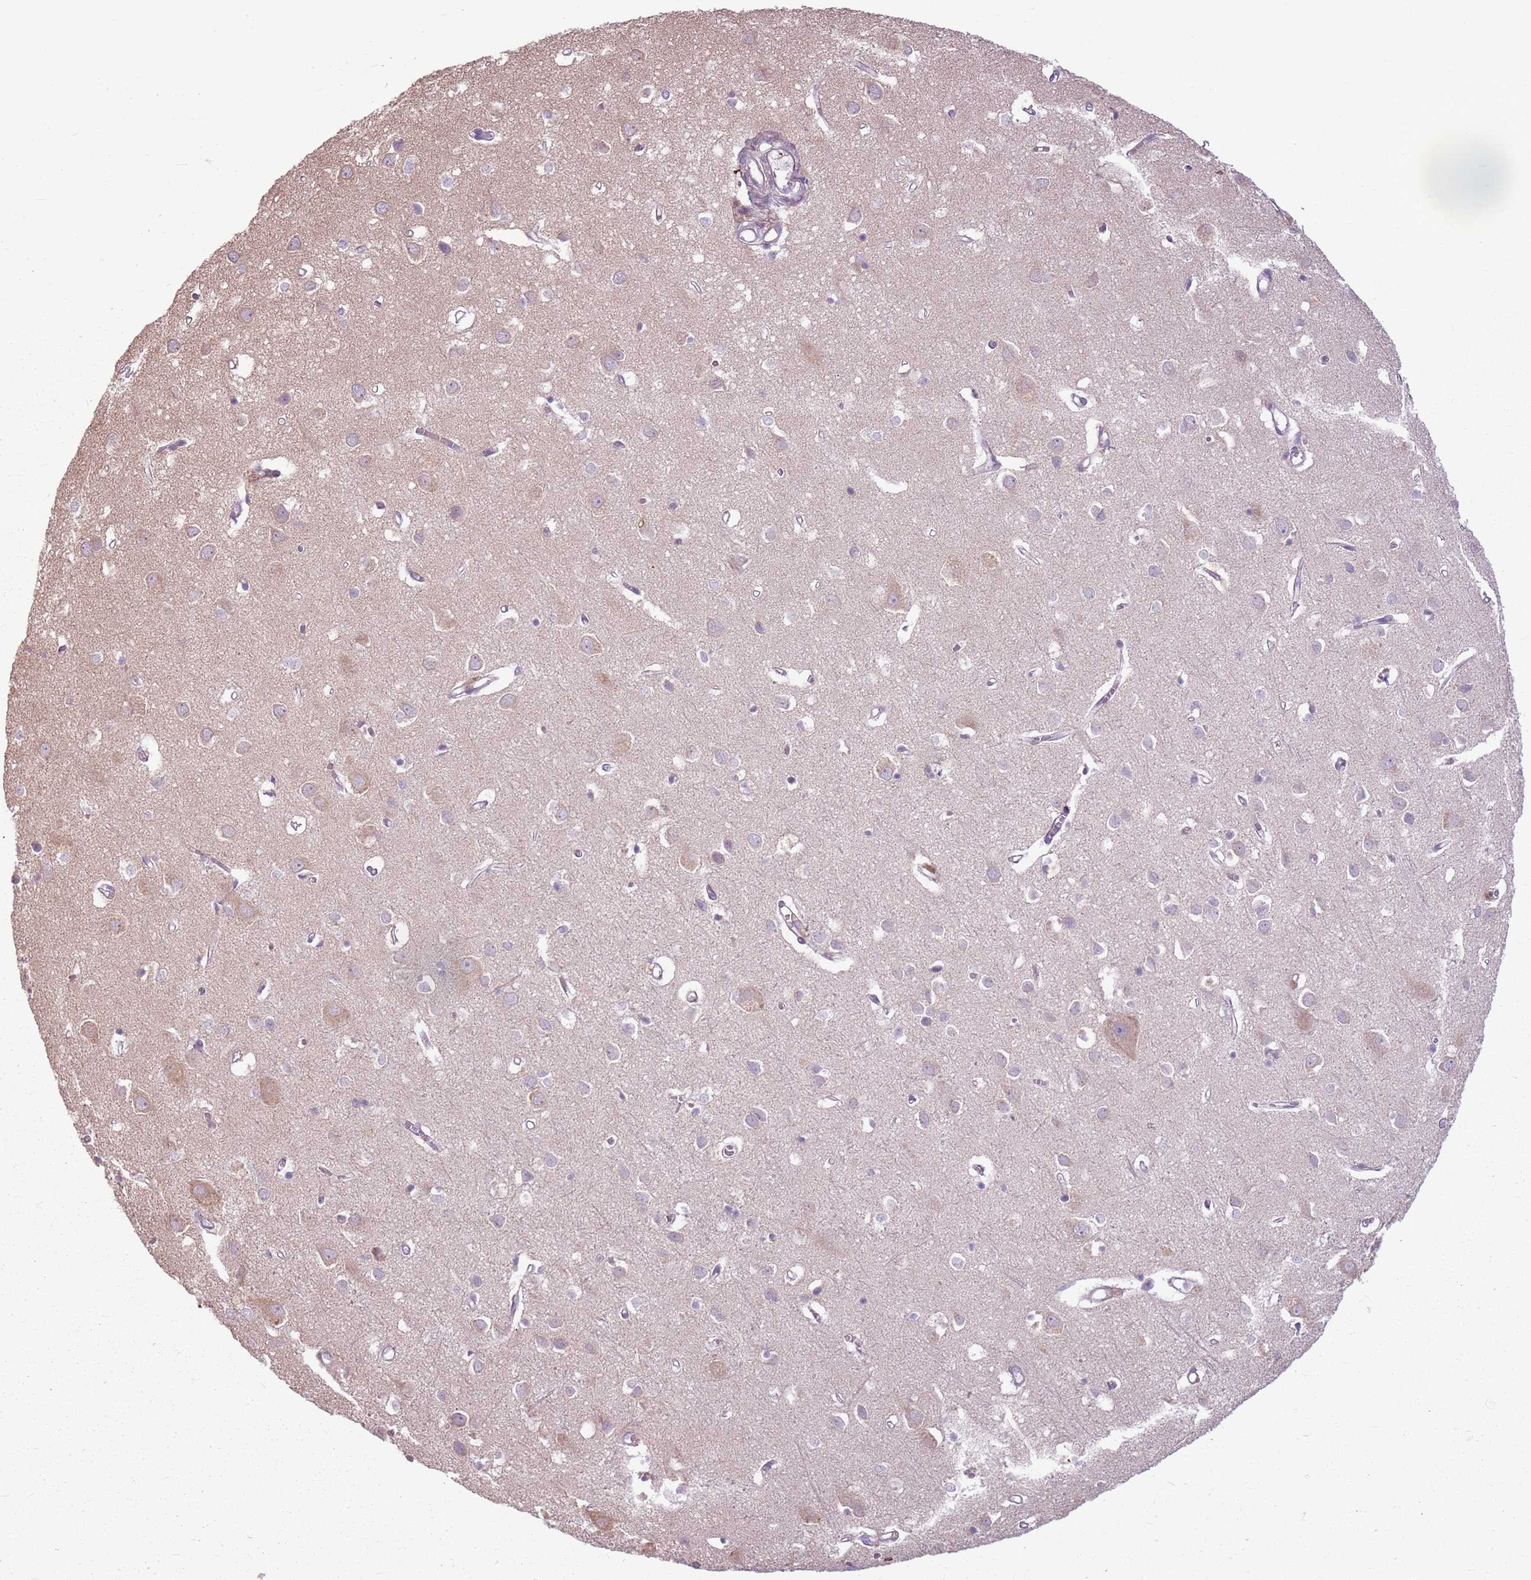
{"staining": {"intensity": "weak", "quantity": "<25%", "location": "cytoplasmic/membranous"}, "tissue": "cerebral cortex", "cell_type": "Endothelial cells", "image_type": "normal", "snomed": [{"axis": "morphology", "description": "Normal tissue, NOS"}, {"axis": "topography", "description": "Cerebral cortex"}], "caption": "There is no significant expression in endothelial cells of cerebral cortex. Nuclei are stained in blue.", "gene": "HSPA14", "patient": {"sex": "female", "age": 64}}